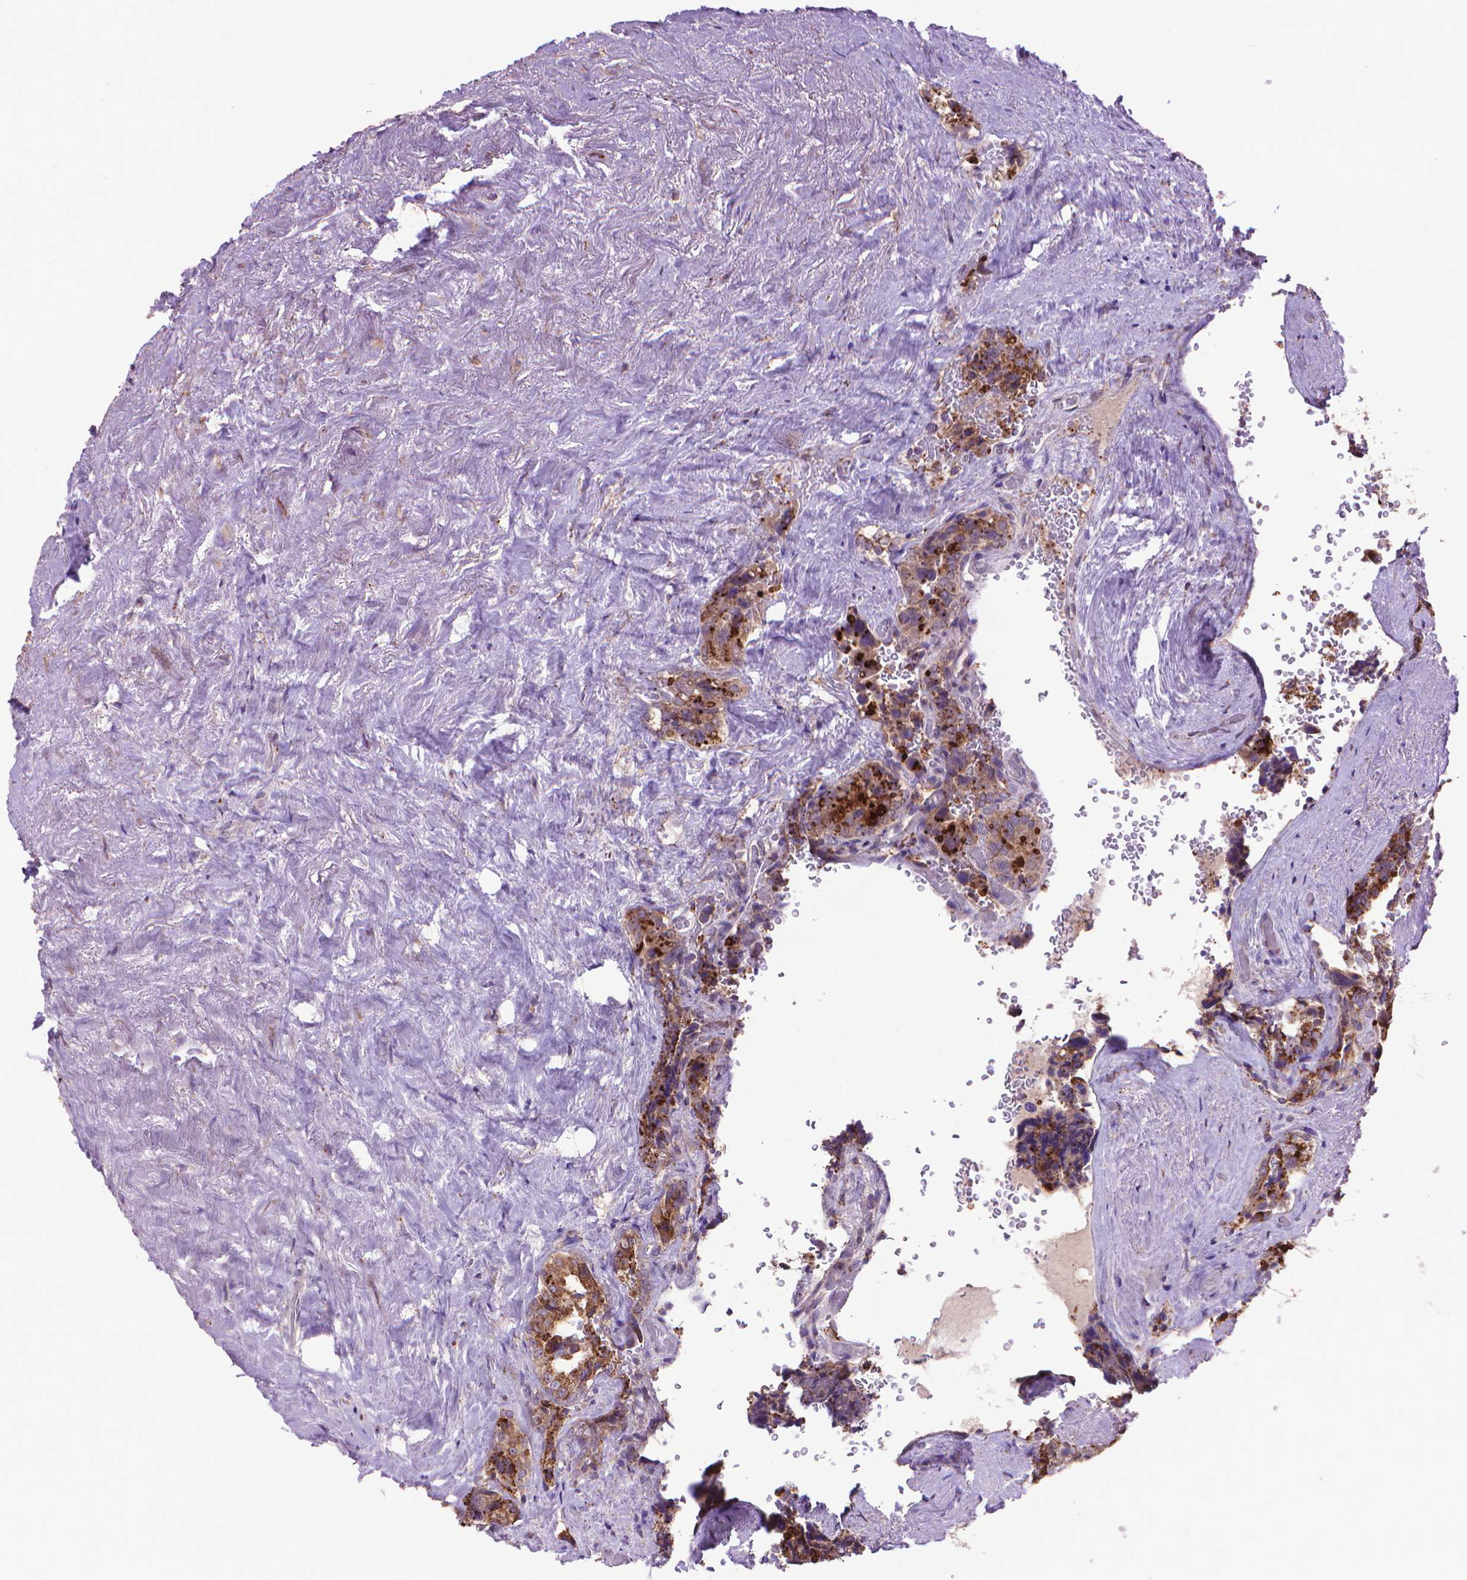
{"staining": {"intensity": "strong", "quantity": ">75%", "location": "cytoplasmic/membranous"}, "tissue": "seminal vesicle", "cell_type": "Glandular cells", "image_type": "normal", "snomed": [{"axis": "morphology", "description": "Normal tissue, NOS"}, {"axis": "topography", "description": "Seminal veicle"}], "caption": "Immunohistochemical staining of benign human seminal vesicle demonstrates >75% levels of strong cytoplasmic/membranous protein staining in approximately >75% of glandular cells.", "gene": "GLB1", "patient": {"sex": "male", "age": 69}}